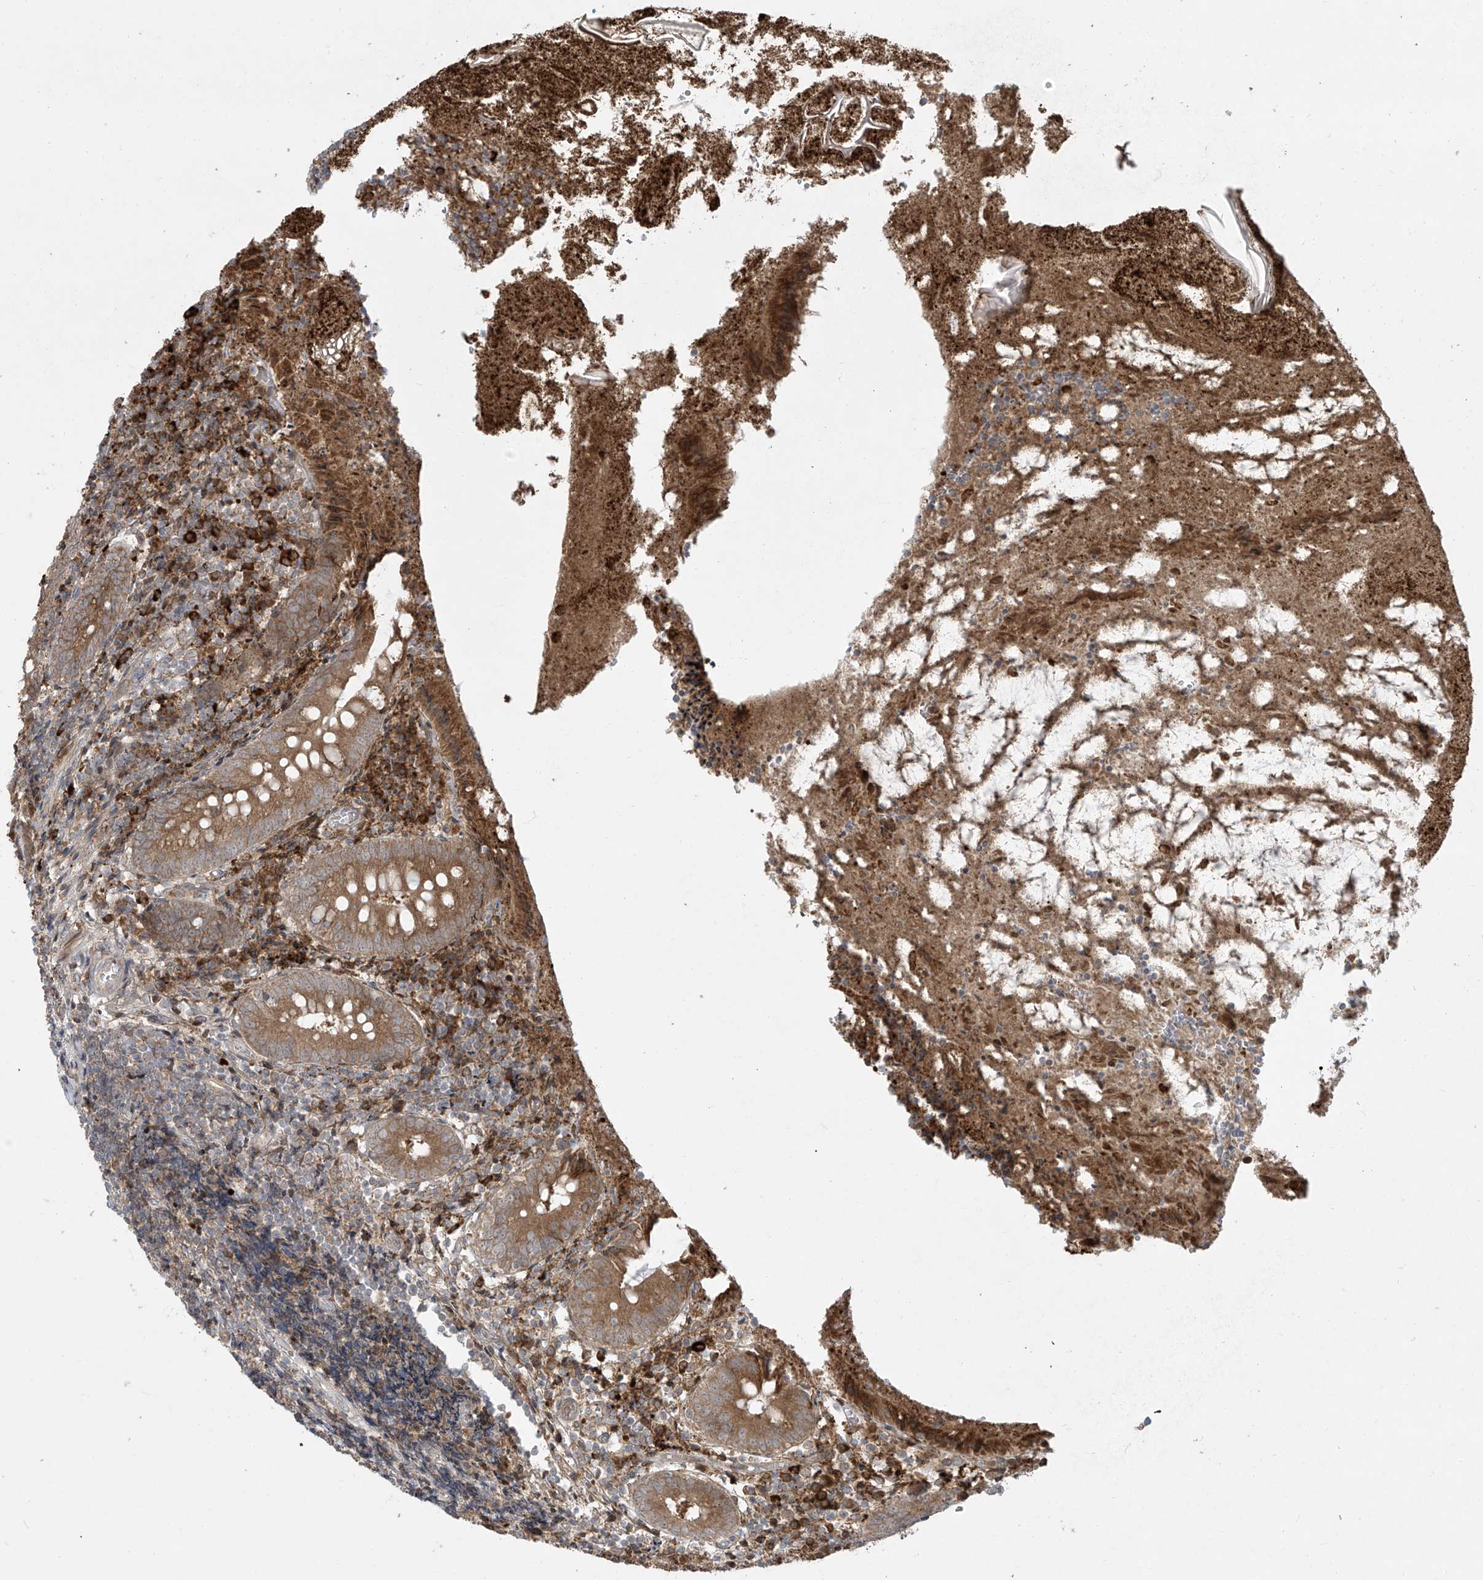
{"staining": {"intensity": "moderate", "quantity": ">75%", "location": "cytoplasmic/membranous"}, "tissue": "appendix", "cell_type": "Glandular cells", "image_type": "normal", "snomed": [{"axis": "morphology", "description": "Normal tissue, NOS"}, {"axis": "topography", "description": "Appendix"}], "caption": "IHC (DAB (3,3'-diaminobenzidine)) staining of unremarkable appendix displays moderate cytoplasmic/membranous protein staining in about >75% of glandular cells. Using DAB (brown) and hematoxylin (blue) stains, captured at high magnification using brightfield microscopy.", "gene": "PPAT", "patient": {"sex": "female", "age": 17}}